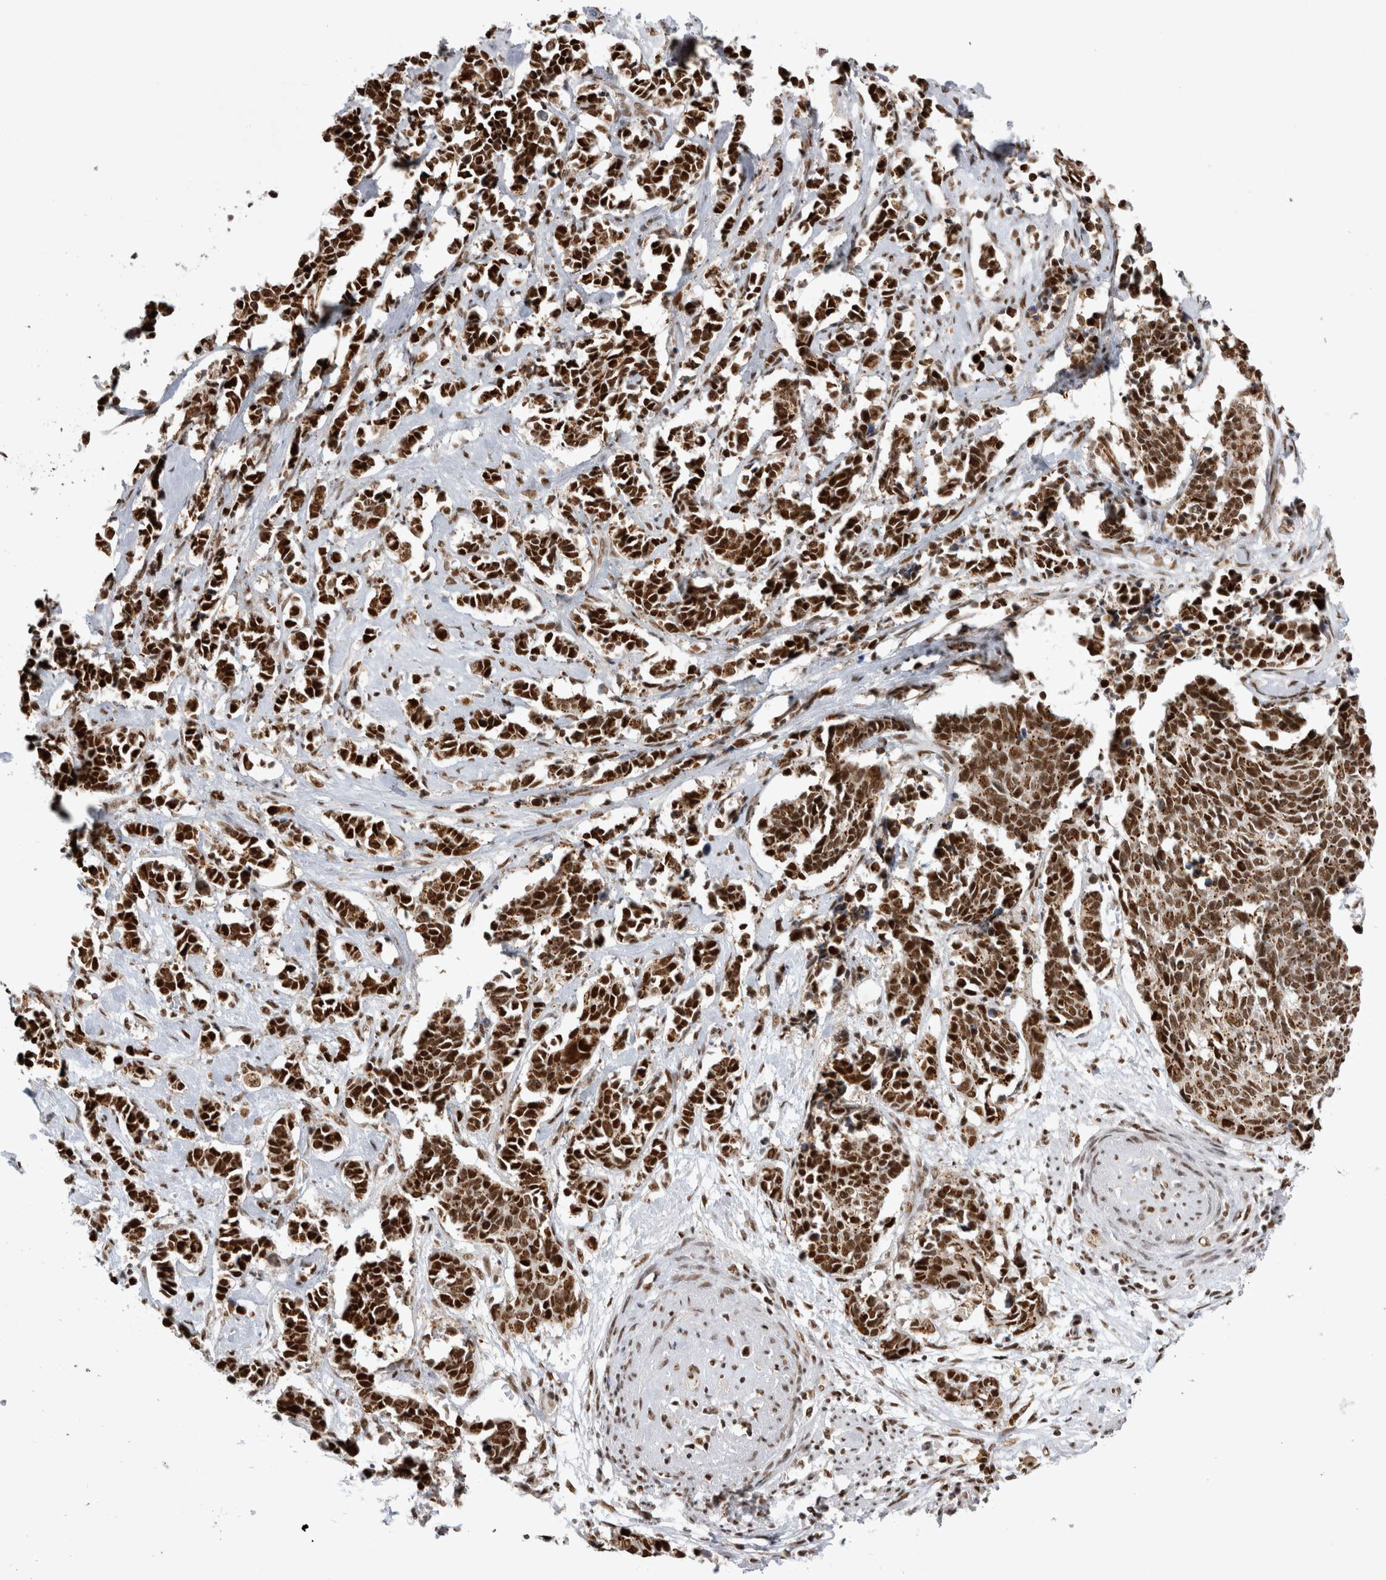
{"staining": {"intensity": "strong", "quantity": ">75%", "location": "nuclear"}, "tissue": "cervical cancer", "cell_type": "Tumor cells", "image_type": "cancer", "snomed": [{"axis": "morphology", "description": "Normal tissue, NOS"}, {"axis": "morphology", "description": "Squamous cell carcinoma, NOS"}, {"axis": "topography", "description": "Cervix"}], "caption": "Immunohistochemistry (IHC) image of human cervical squamous cell carcinoma stained for a protein (brown), which displays high levels of strong nuclear expression in about >75% of tumor cells.", "gene": "EYA2", "patient": {"sex": "female", "age": 35}}